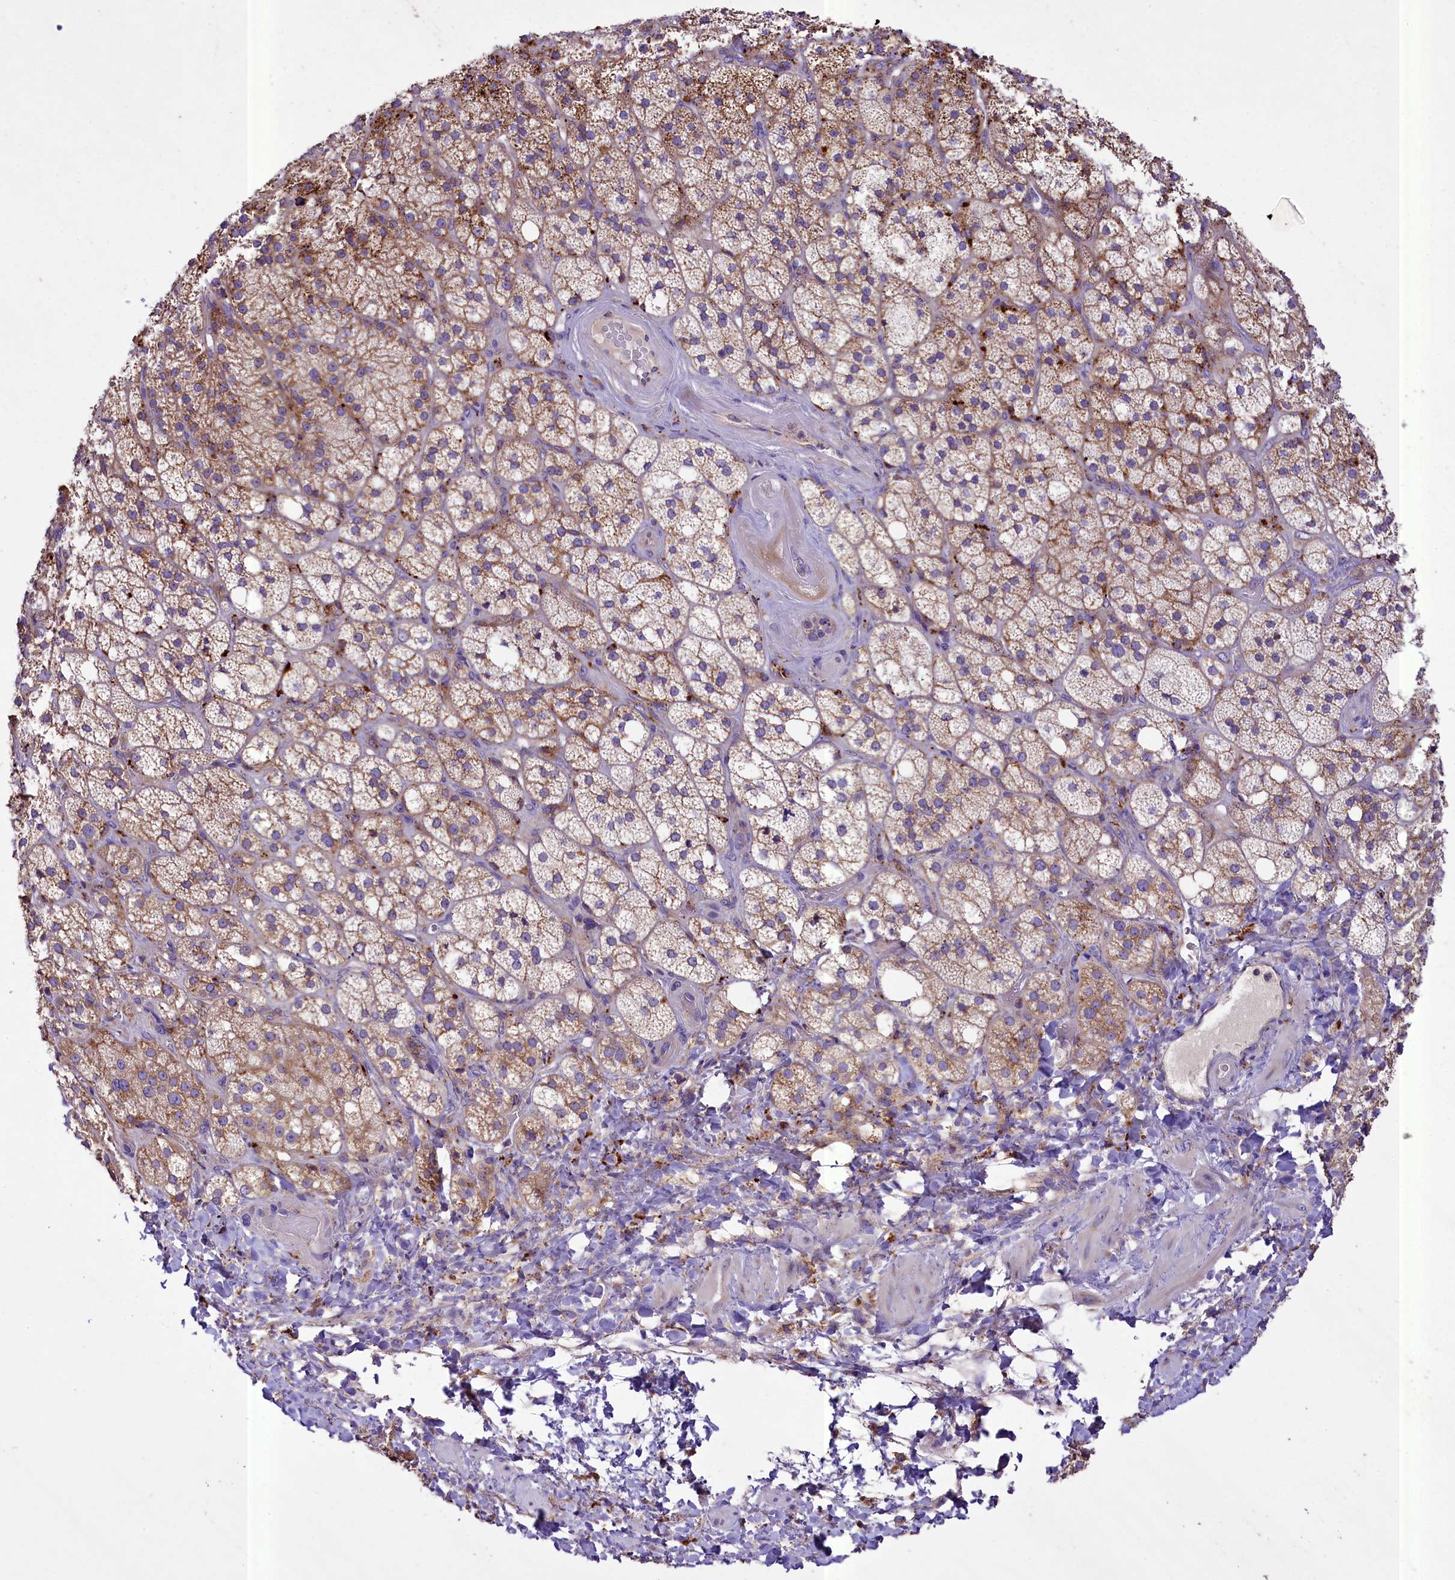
{"staining": {"intensity": "moderate", "quantity": "25%-75%", "location": "cytoplasmic/membranous"}, "tissue": "adrenal gland", "cell_type": "Glandular cells", "image_type": "normal", "snomed": [{"axis": "morphology", "description": "Normal tissue, NOS"}, {"axis": "topography", "description": "Adrenal gland"}], "caption": "A medium amount of moderate cytoplasmic/membranous staining is present in approximately 25%-75% of glandular cells in benign adrenal gland.", "gene": "PEMT", "patient": {"sex": "male", "age": 61}}